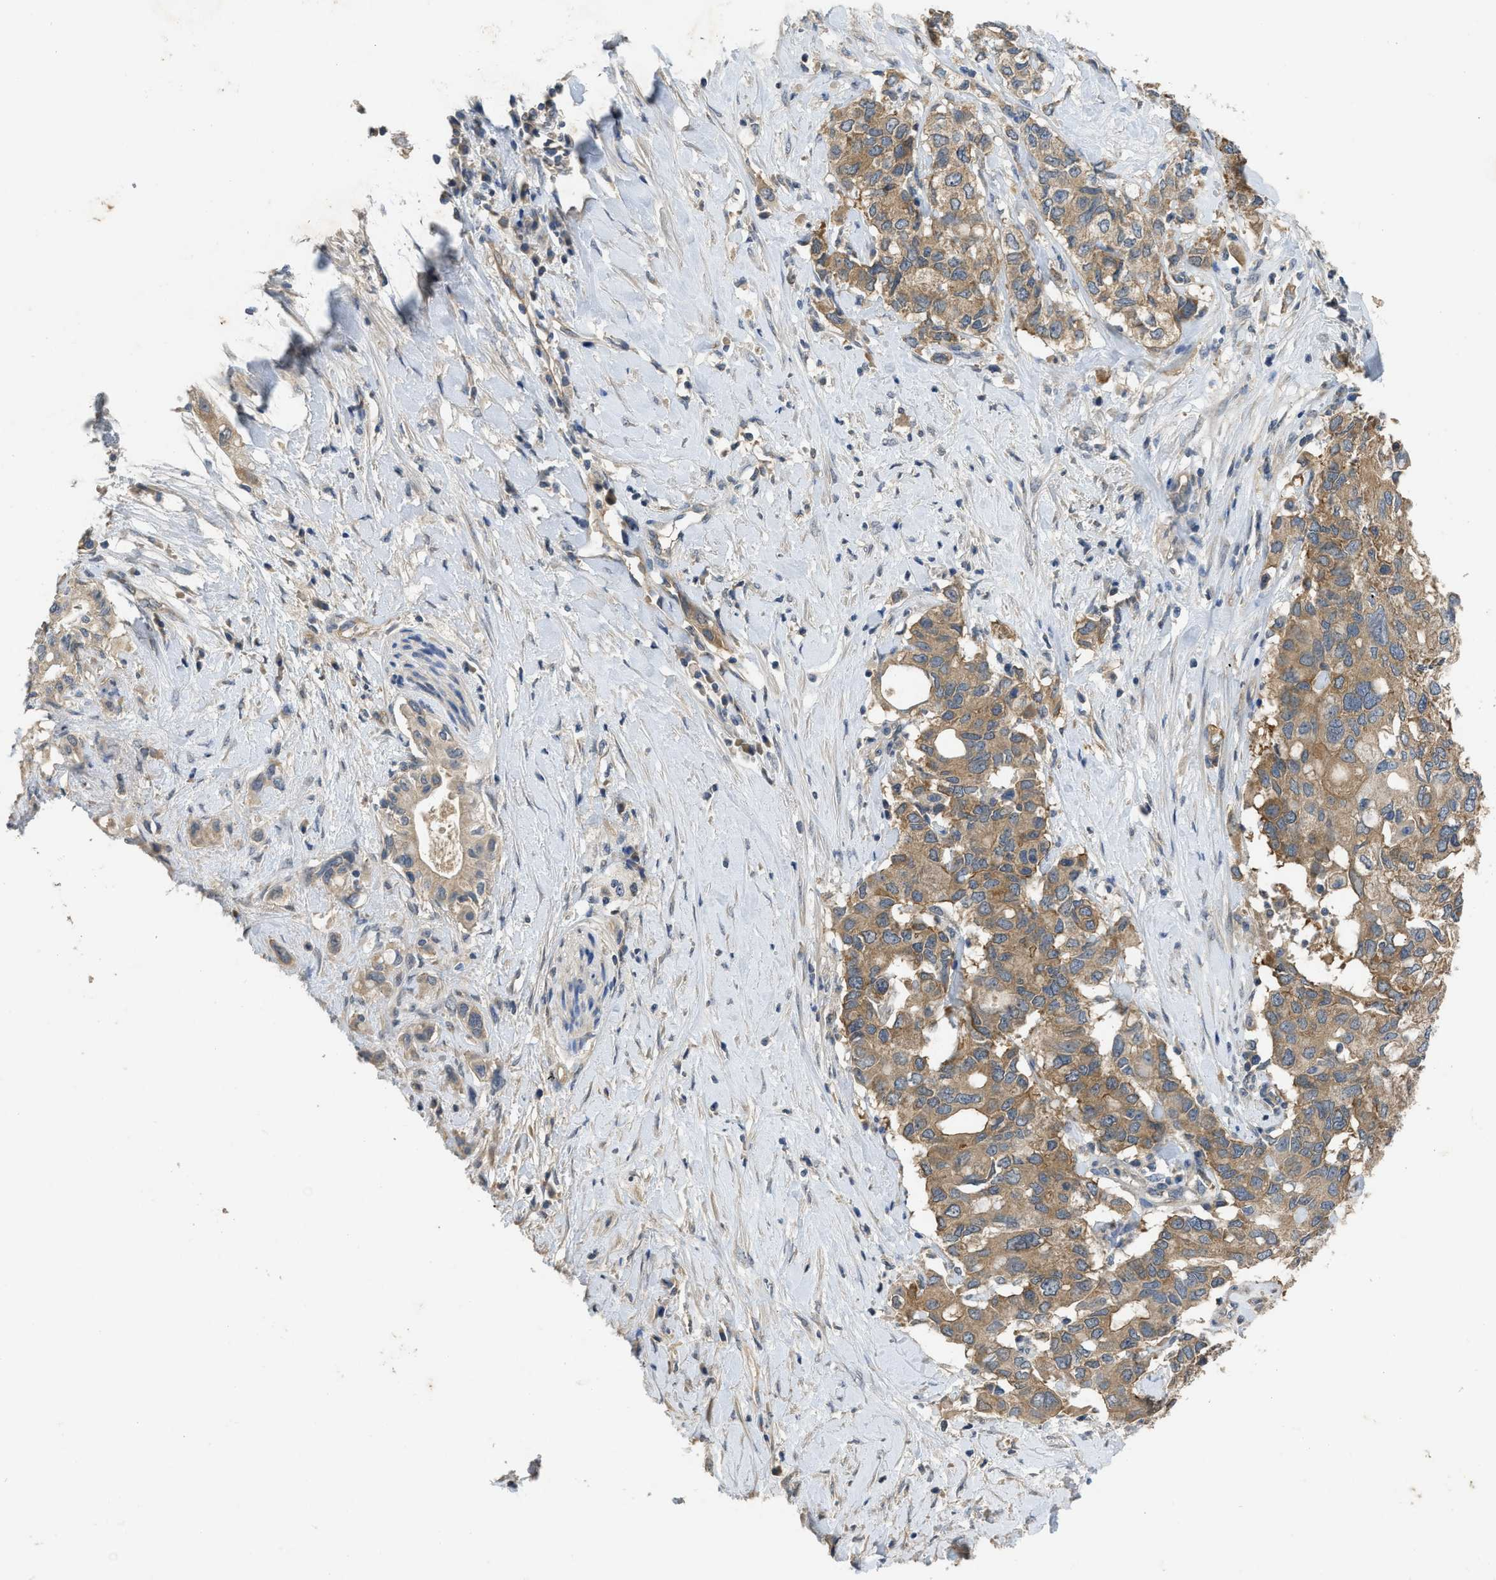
{"staining": {"intensity": "moderate", "quantity": ">75%", "location": "cytoplasmic/membranous"}, "tissue": "pancreatic cancer", "cell_type": "Tumor cells", "image_type": "cancer", "snomed": [{"axis": "morphology", "description": "Adenocarcinoma, NOS"}, {"axis": "topography", "description": "Pancreas"}], "caption": "This is an image of immunohistochemistry staining of adenocarcinoma (pancreatic), which shows moderate expression in the cytoplasmic/membranous of tumor cells.", "gene": "PPP3CA", "patient": {"sex": "female", "age": 56}}